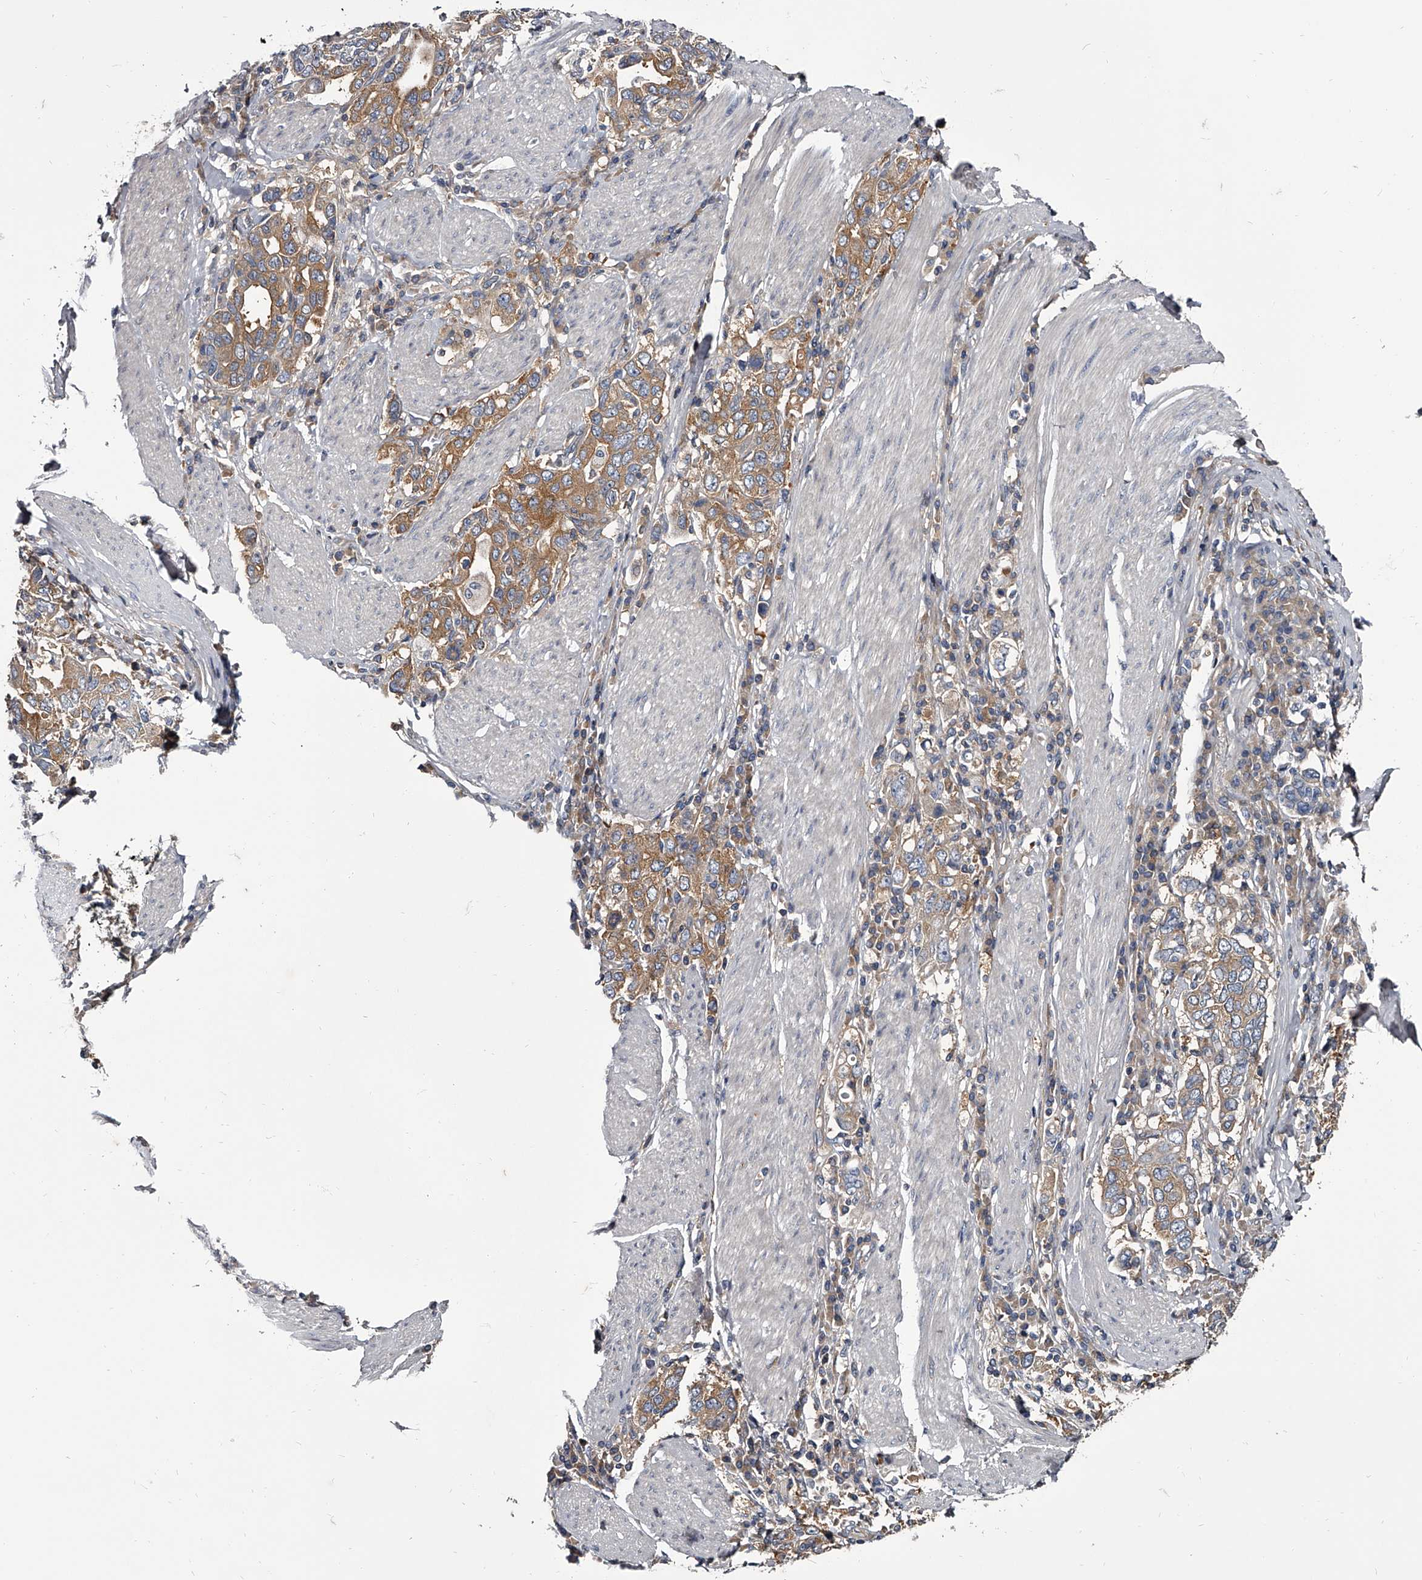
{"staining": {"intensity": "moderate", "quantity": ">75%", "location": "cytoplasmic/membranous"}, "tissue": "stomach cancer", "cell_type": "Tumor cells", "image_type": "cancer", "snomed": [{"axis": "morphology", "description": "Adenocarcinoma, NOS"}, {"axis": "topography", "description": "Stomach, upper"}], "caption": "DAB immunohistochemical staining of human stomach adenocarcinoma exhibits moderate cytoplasmic/membranous protein positivity in about >75% of tumor cells. (brown staining indicates protein expression, while blue staining denotes nuclei).", "gene": "GAPVD1", "patient": {"sex": "male", "age": 62}}